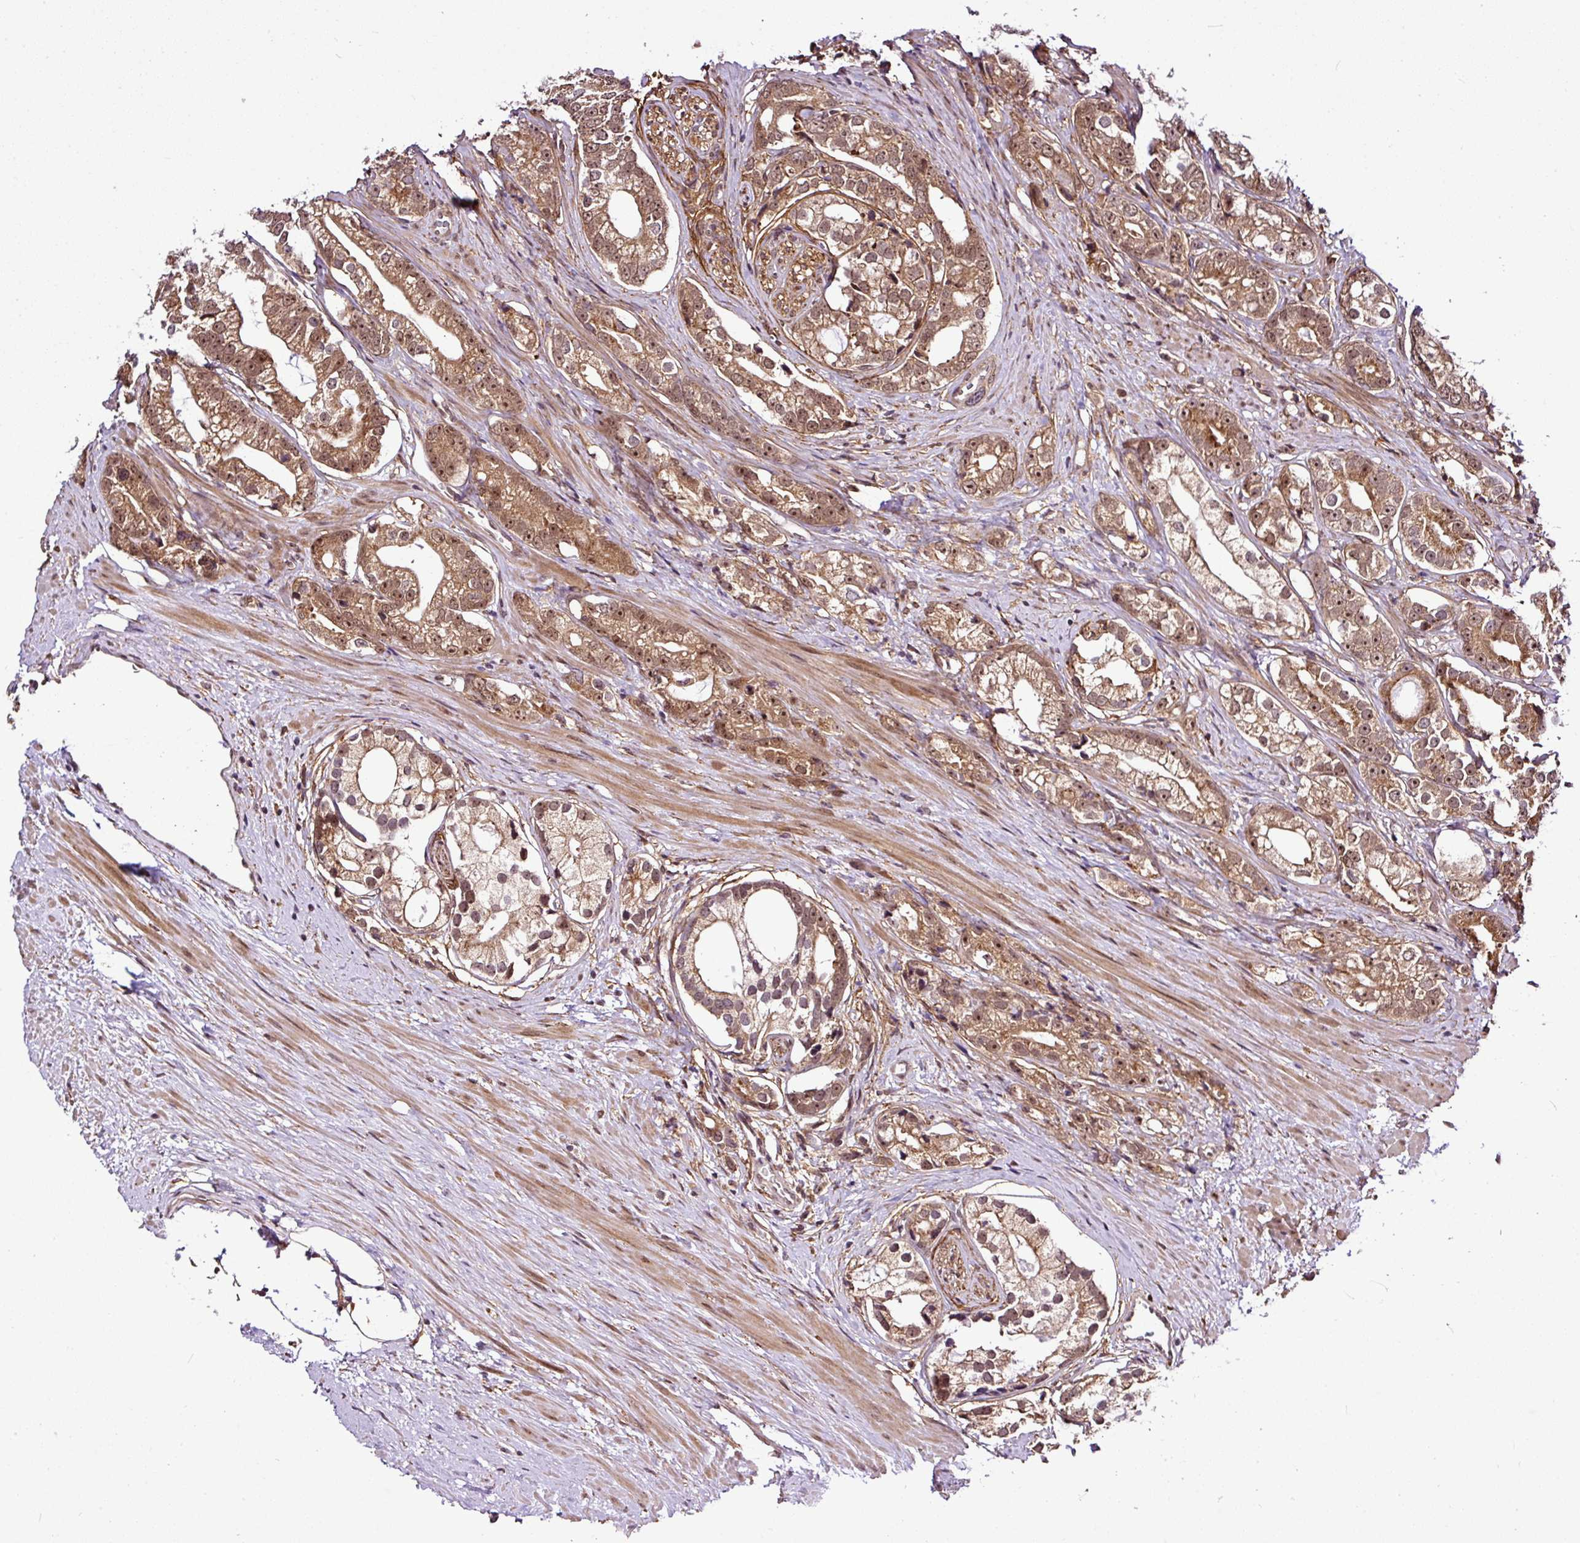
{"staining": {"intensity": "moderate", "quantity": ">75%", "location": "cytoplasmic/membranous,nuclear"}, "tissue": "prostate cancer", "cell_type": "Tumor cells", "image_type": "cancer", "snomed": [{"axis": "morphology", "description": "Adenocarcinoma, High grade"}, {"axis": "topography", "description": "Prostate"}], "caption": "Prostate cancer (adenocarcinoma (high-grade)) stained with DAB (3,3'-diaminobenzidine) immunohistochemistry demonstrates medium levels of moderate cytoplasmic/membranous and nuclear expression in about >75% of tumor cells. (brown staining indicates protein expression, while blue staining denotes nuclei).", "gene": "FAM153A", "patient": {"sex": "male", "age": 75}}